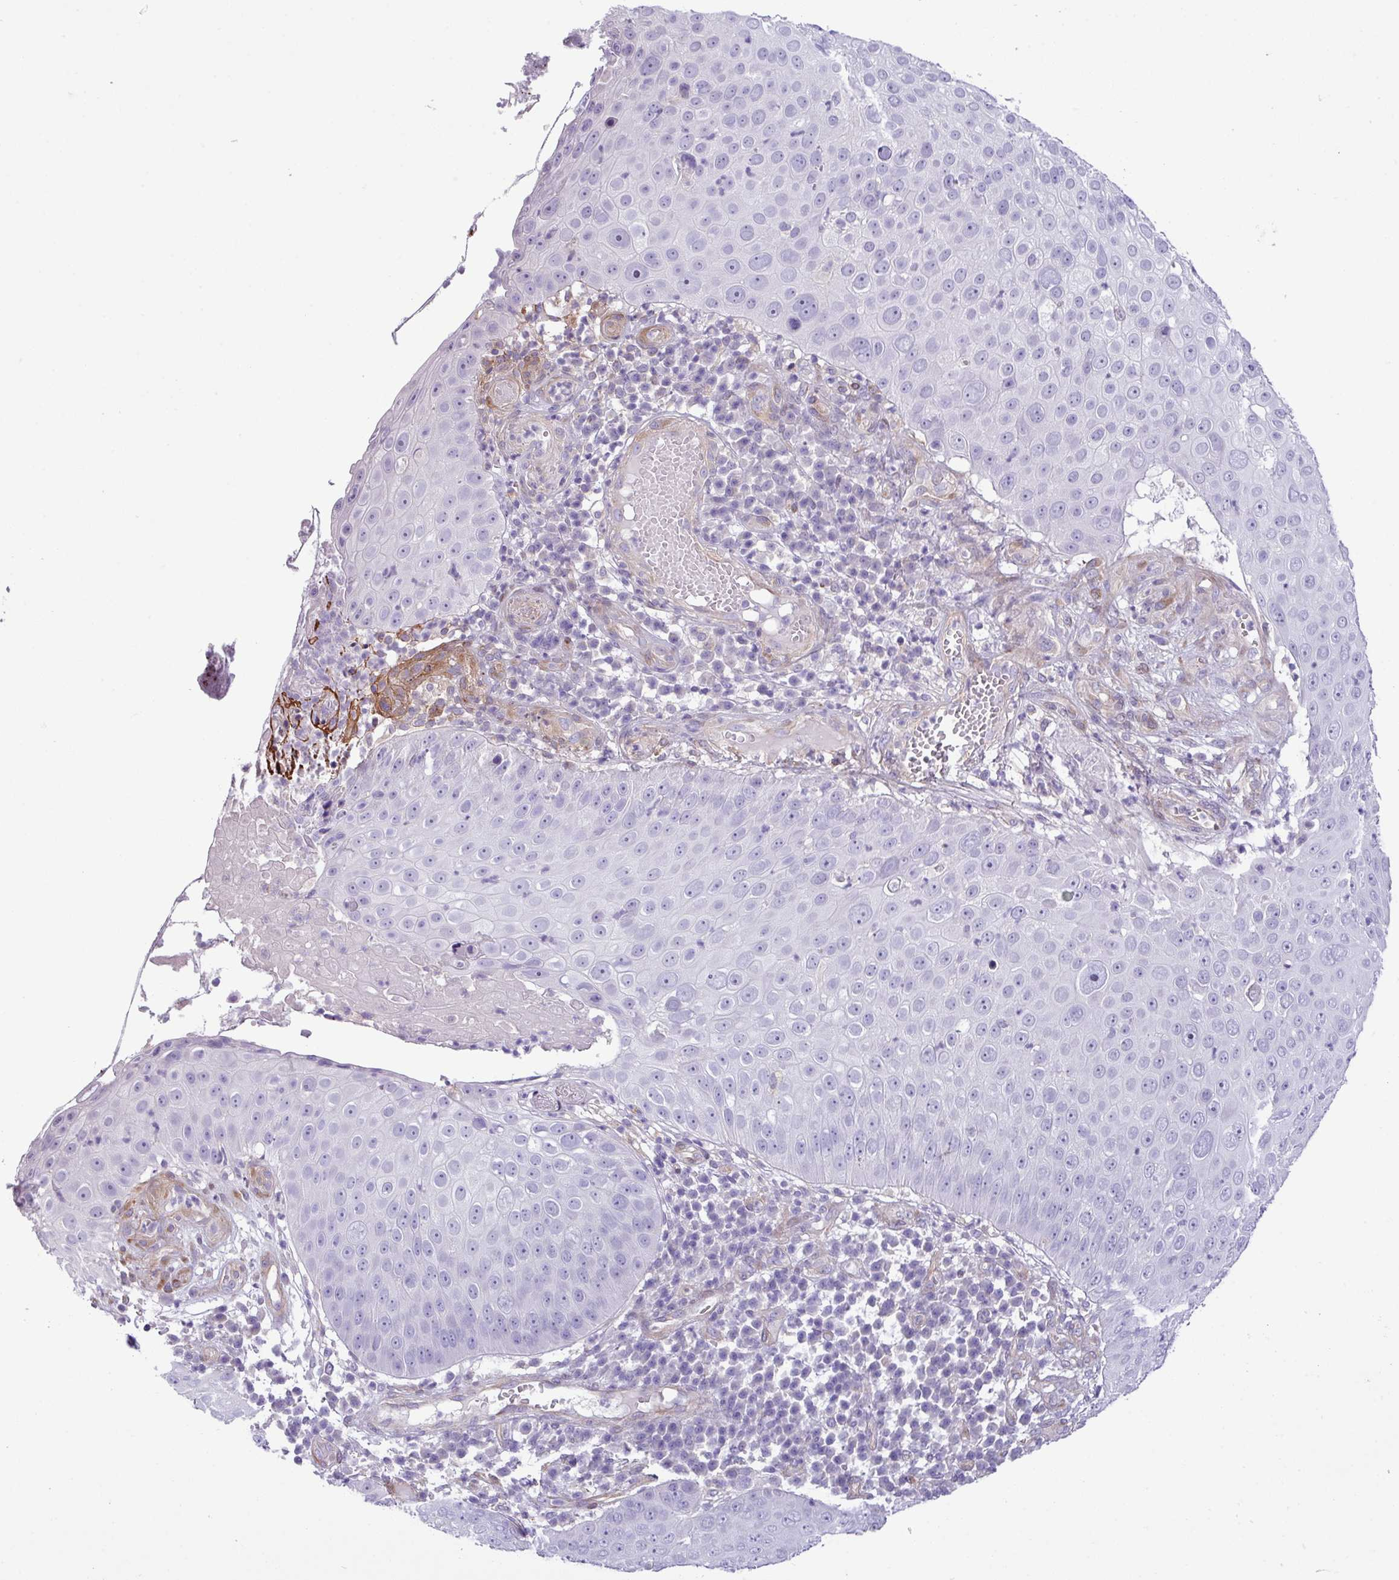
{"staining": {"intensity": "negative", "quantity": "none", "location": "none"}, "tissue": "skin cancer", "cell_type": "Tumor cells", "image_type": "cancer", "snomed": [{"axis": "morphology", "description": "Squamous cell carcinoma, NOS"}, {"axis": "topography", "description": "Skin"}], "caption": "There is no significant expression in tumor cells of skin squamous cell carcinoma.", "gene": "KIRREL3", "patient": {"sex": "male", "age": 71}}